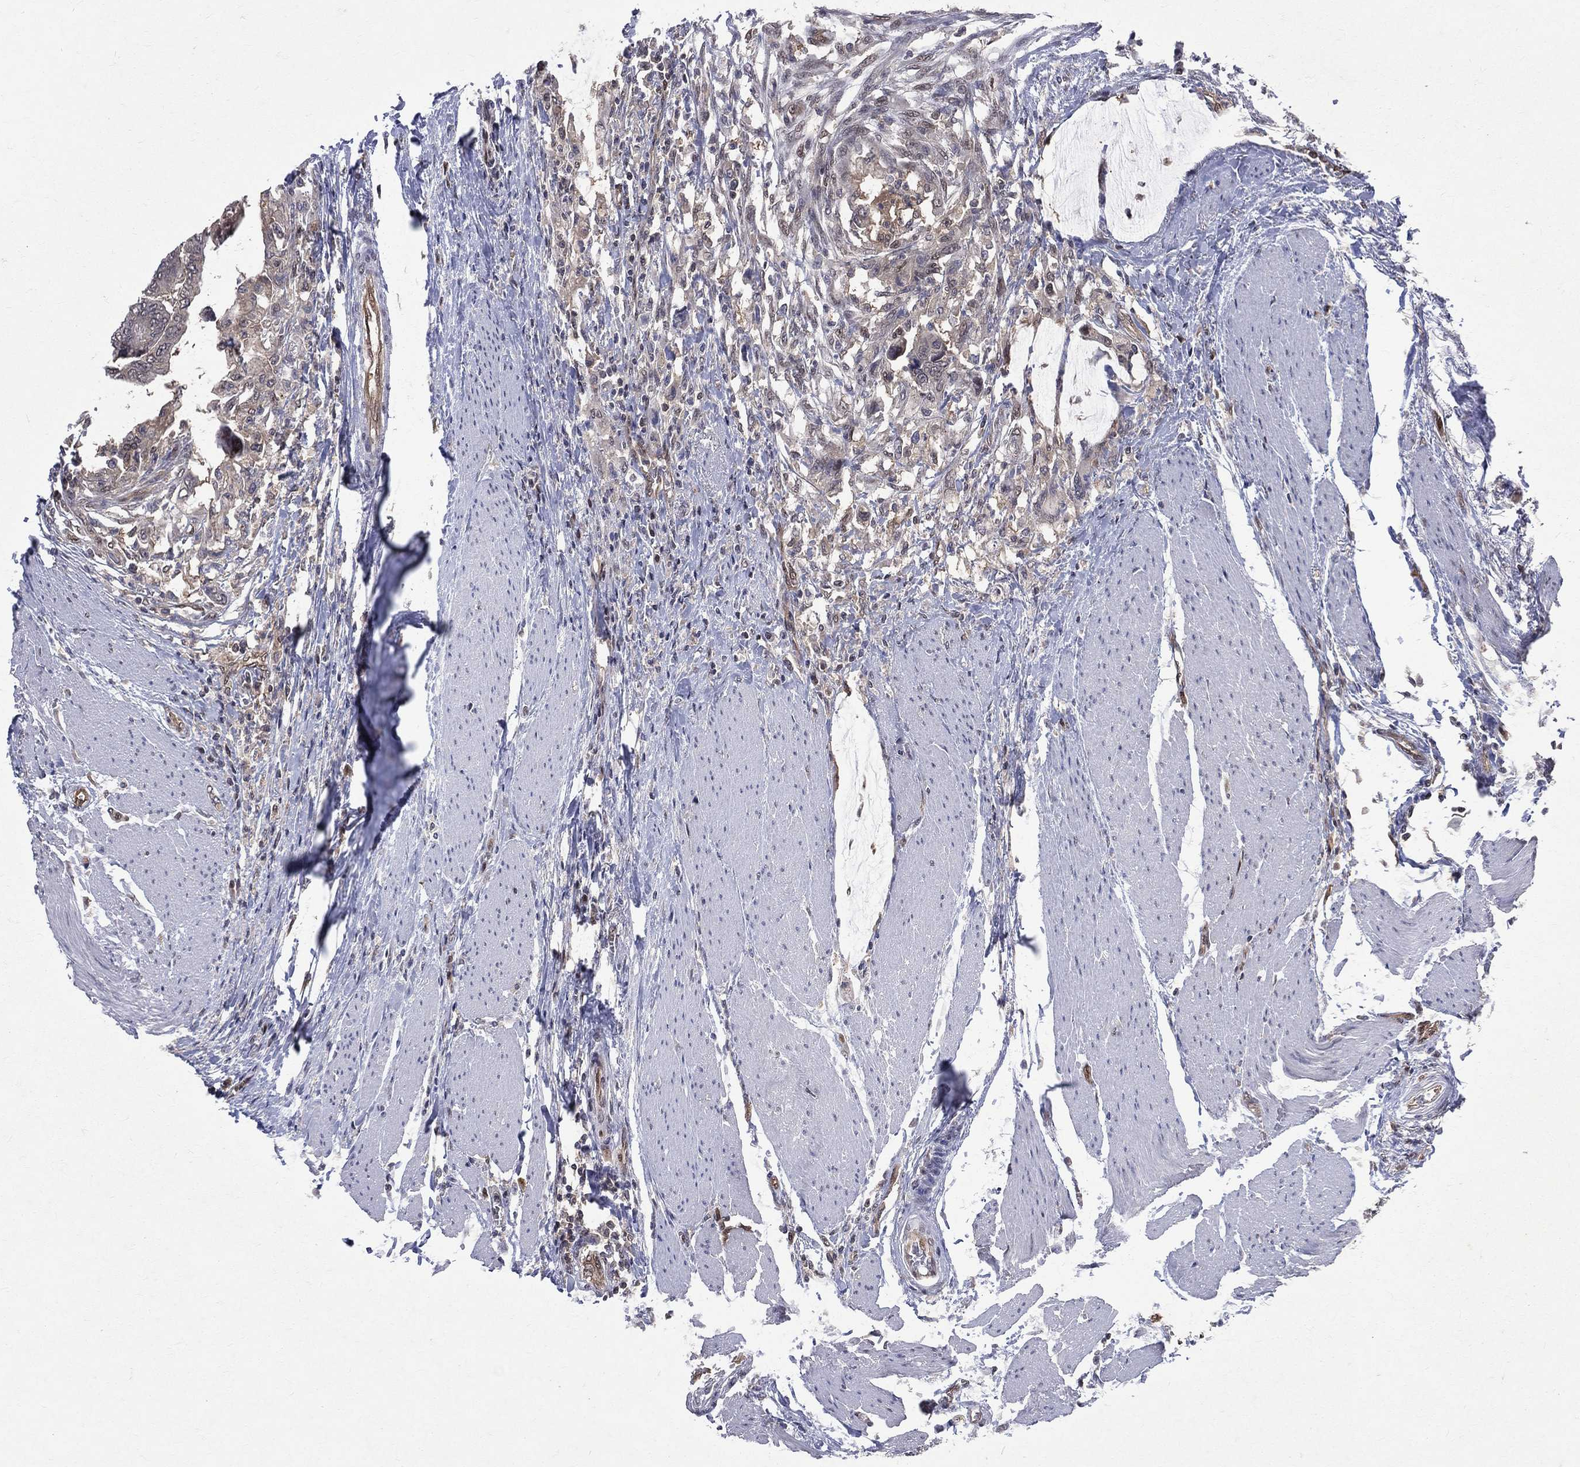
{"staining": {"intensity": "negative", "quantity": "none", "location": "none"}, "tissue": "colorectal cancer", "cell_type": "Tumor cells", "image_type": "cancer", "snomed": [{"axis": "morphology", "description": "Normal tissue, NOS"}, {"axis": "morphology", "description": "Adenocarcinoma, NOS"}, {"axis": "topography", "description": "Rectum"}, {"axis": "topography", "description": "Peripheral nerve tissue"}], "caption": "A high-resolution histopathology image shows immunohistochemistry (IHC) staining of colorectal cancer (adenocarcinoma), which shows no significant expression in tumor cells.", "gene": "GMPR2", "patient": {"sex": "male", "age": 92}}